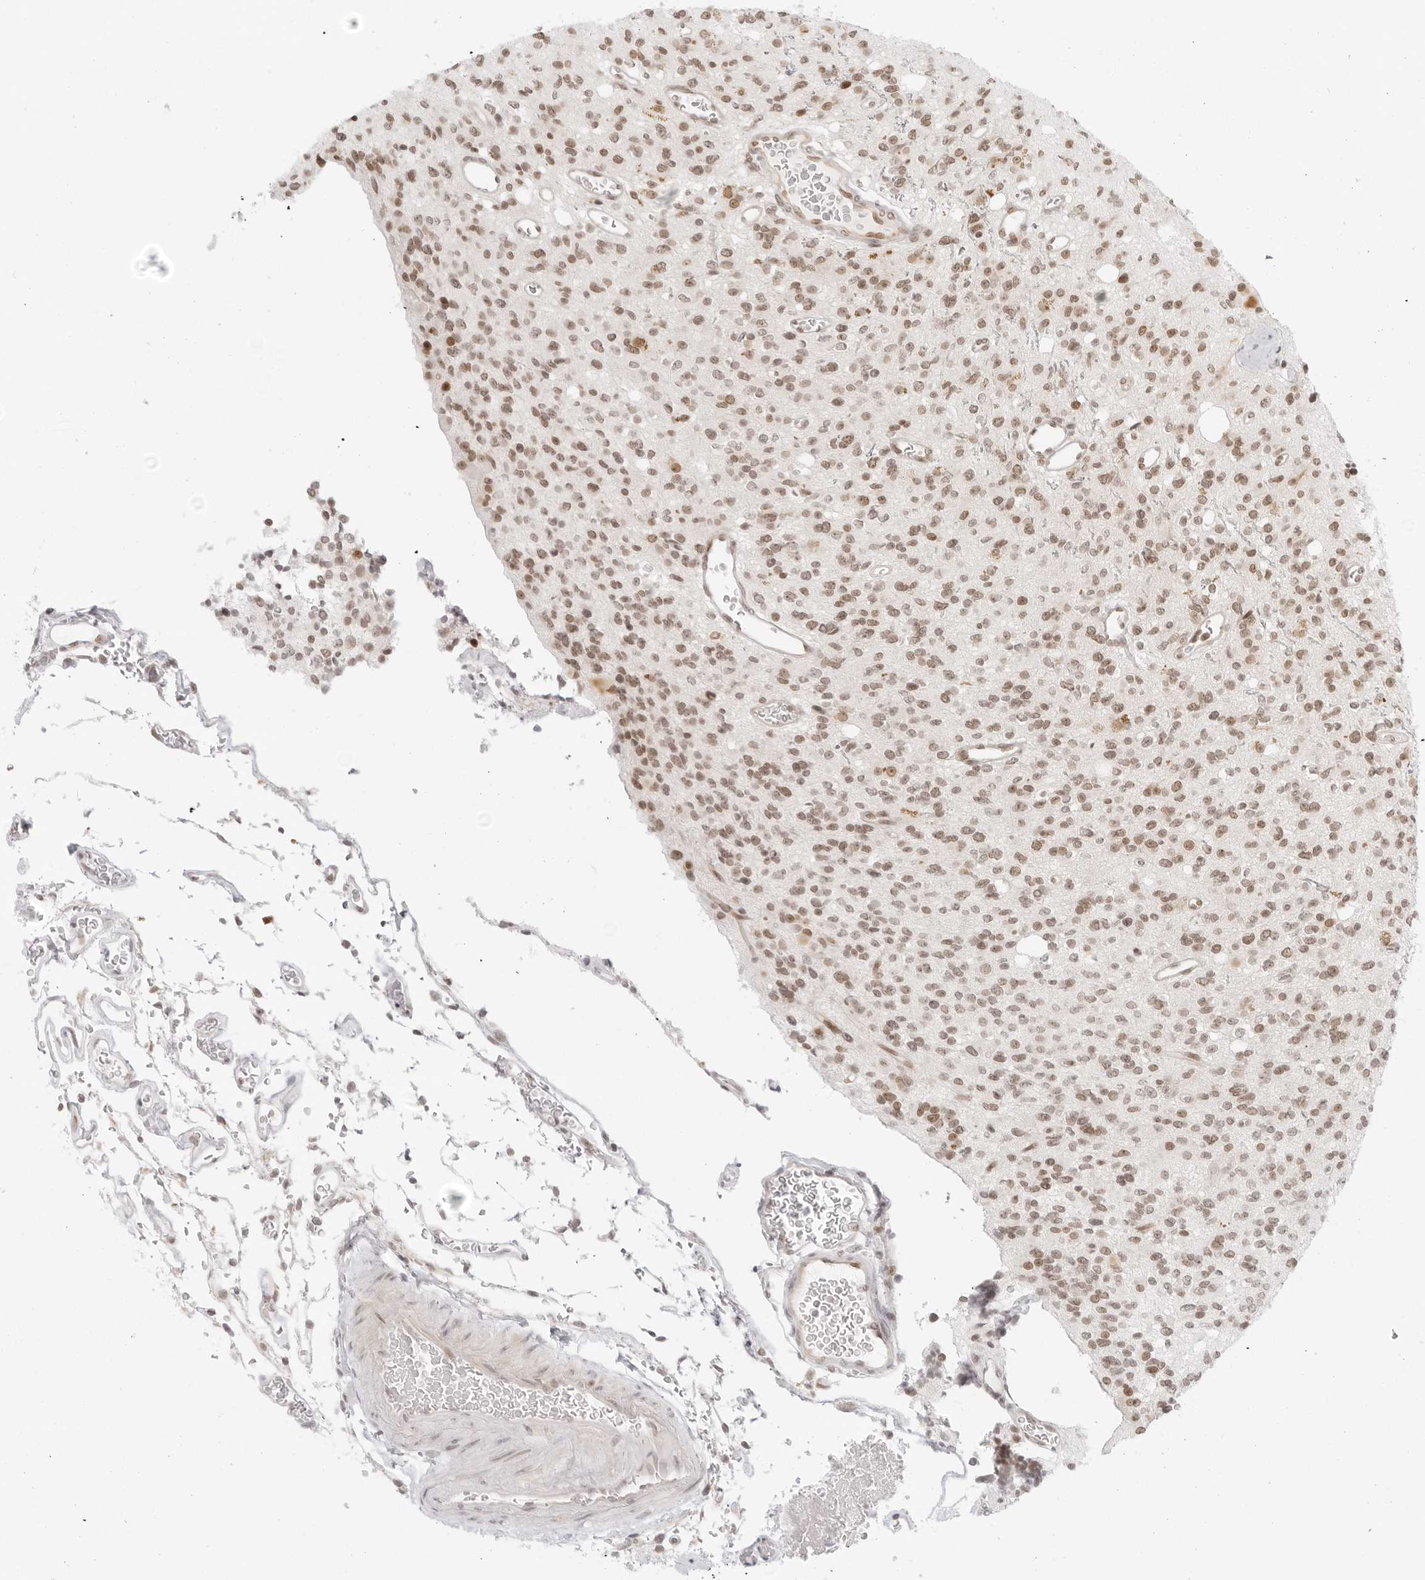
{"staining": {"intensity": "moderate", "quantity": ">75%", "location": "nuclear"}, "tissue": "glioma", "cell_type": "Tumor cells", "image_type": "cancer", "snomed": [{"axis": "morphology", "description": "Glioma, malignant, High grade"}, {"axis": "topography", "description": "Brain"}], "caption": "Glioma stained for a protein (brown) displays moderate nuclear positive positivity in approximately >75% of tumor cells.", "gene": "RCC1", "patient": {"sex": "male", "age": 34}}